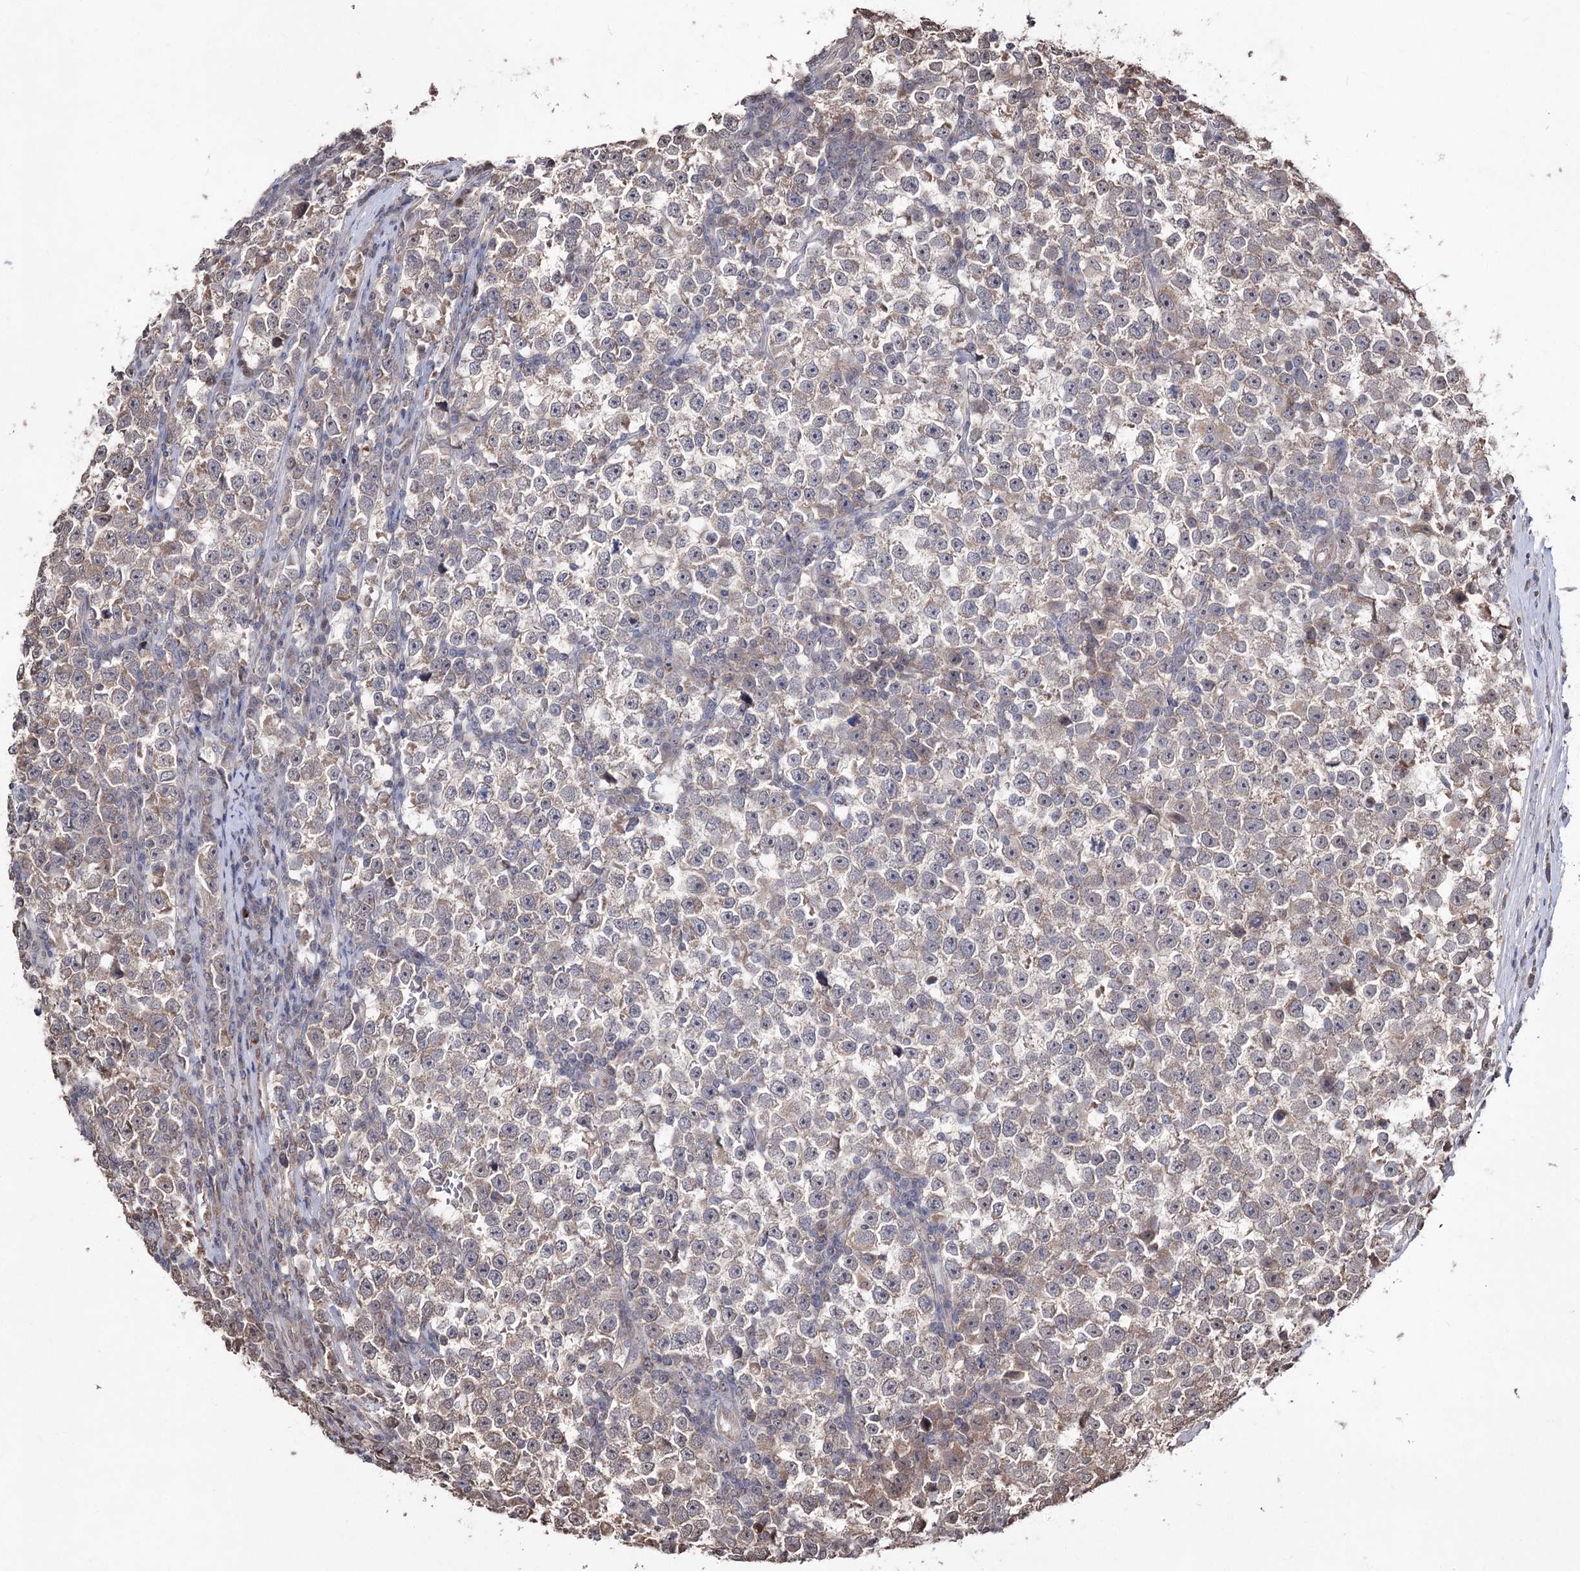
{"staining": {"intensity": "weak", "quantity": "25%-75%", "location": "cytoplasmic/membranous"}, "tissue": "testis cancer", "cell_type": "Tumor cells", "image_type": "cancer", "snomed": [{"axis": "morphology", "description": "Normal tissue, NOS"}, {"axis": "morphology", "description": "Seminoma, NOS"}, {"axis": "topography", "description": "Testis"}], "caption": "IHC (DAB (3,3'-diaminobenzidine)) staining of human testis seminoma displays weak cytoplasmic/membranous protein expression in about 25%-75% of tumor cells.", "gene": "CPNE8", "patient": {"sex": "male", "age": 43}}